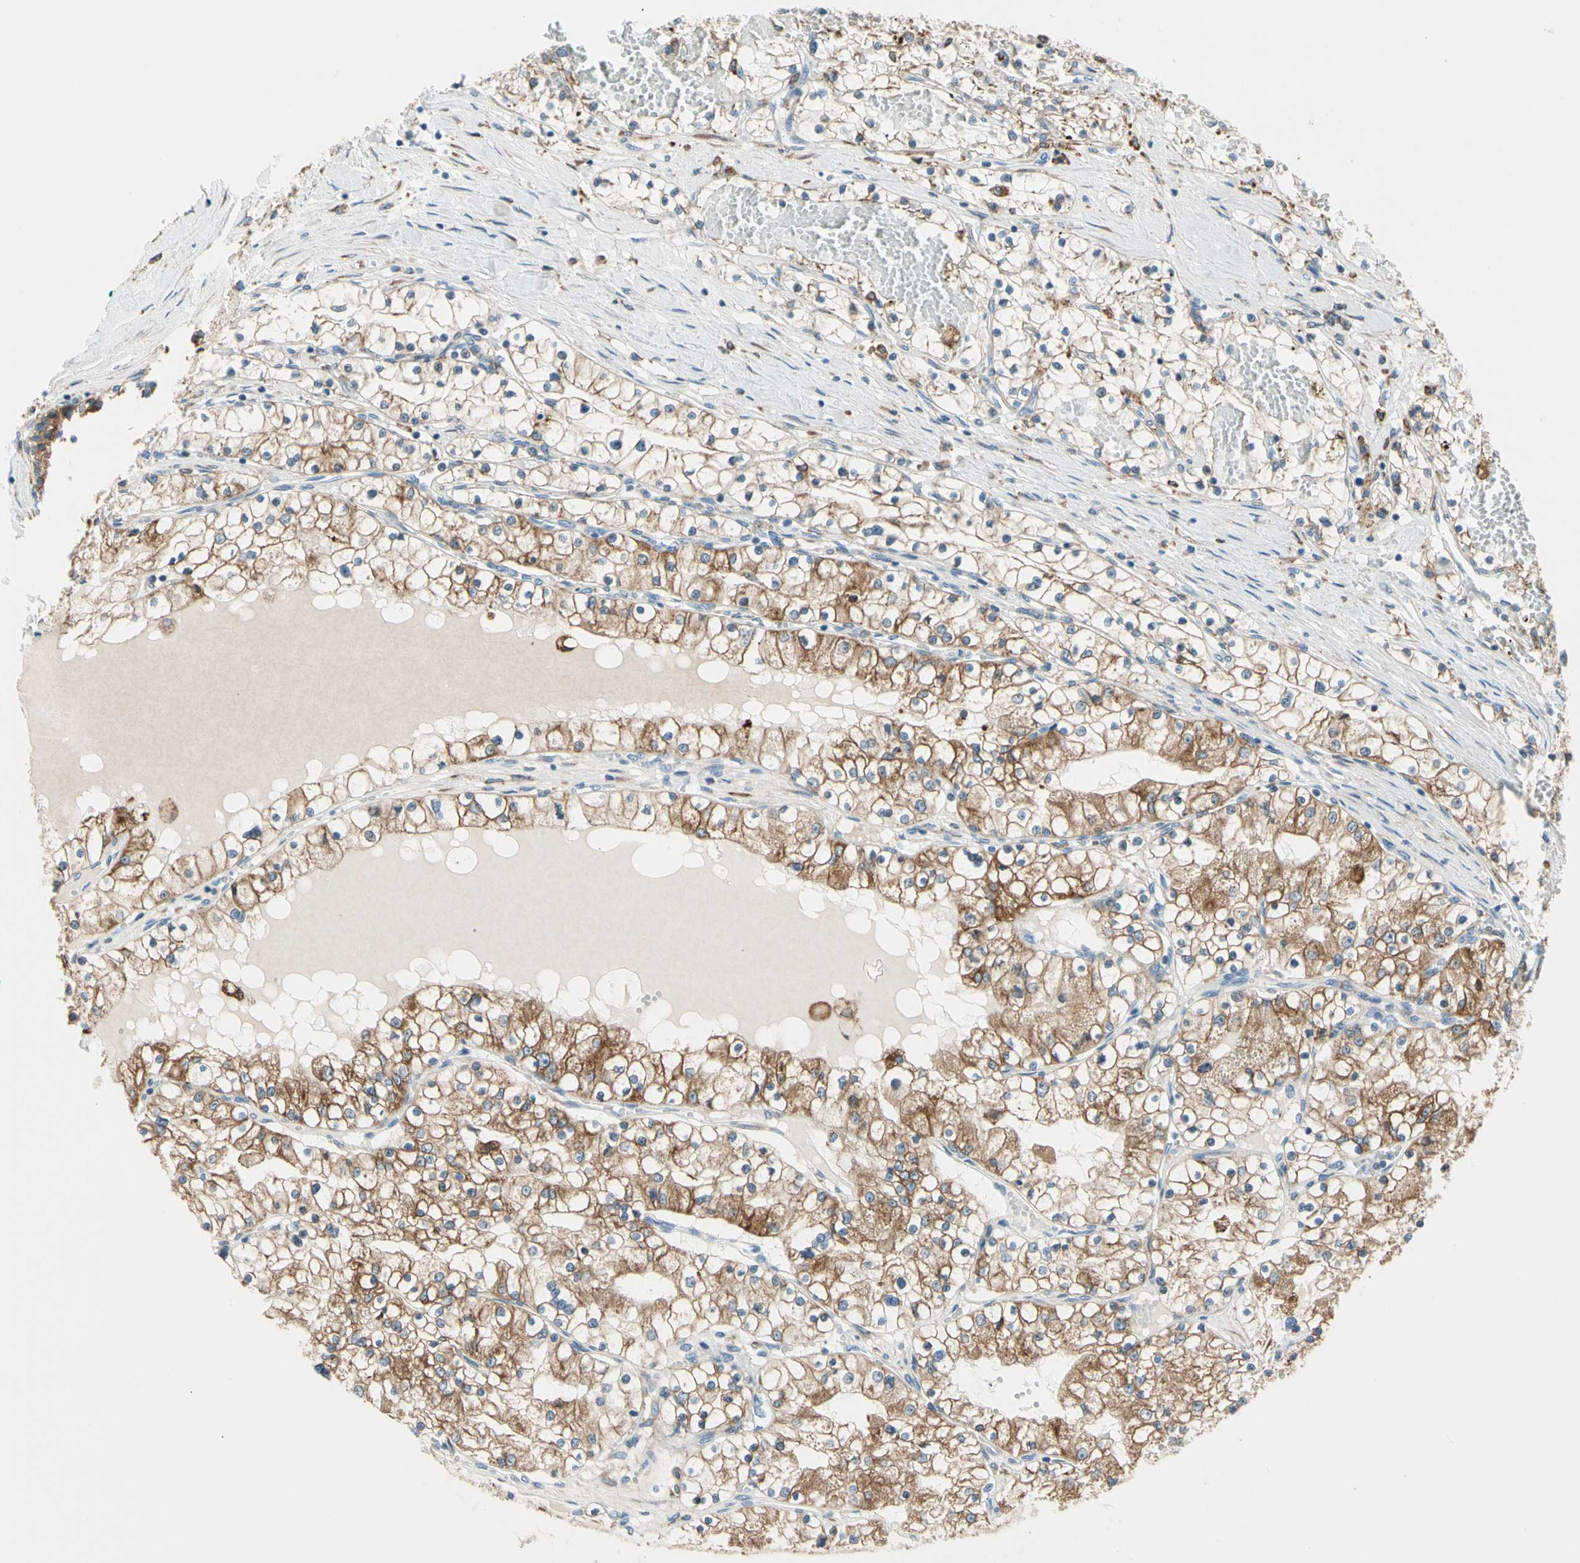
{"staining": {"intensity": "moderate", "quantity": "25%-75%", "location": "cytoplasmic/membranous"}, "tissue": "renal cancer", "cell_type": "Tumor cells", "image_type": "cancer", "snomed": [{"axis": "morphology", "description": "Adenocarcinoma, NOS"}, {"axis": "topography", "description": "Kidney"}], "caption": "IHC micrograph of neoplastic tissue: human renal cancer (adenocarcinoma) stained using immunohistochemistry (IHC) reveals medium levels of moderate protein expression localized specifically in the cytoplasmic/membranous of tumor cells, appearing as a cytoplasmic/membranous brown color.", "gene": "LRPAP1", "patient": {"sex": "male", "age": 68}}